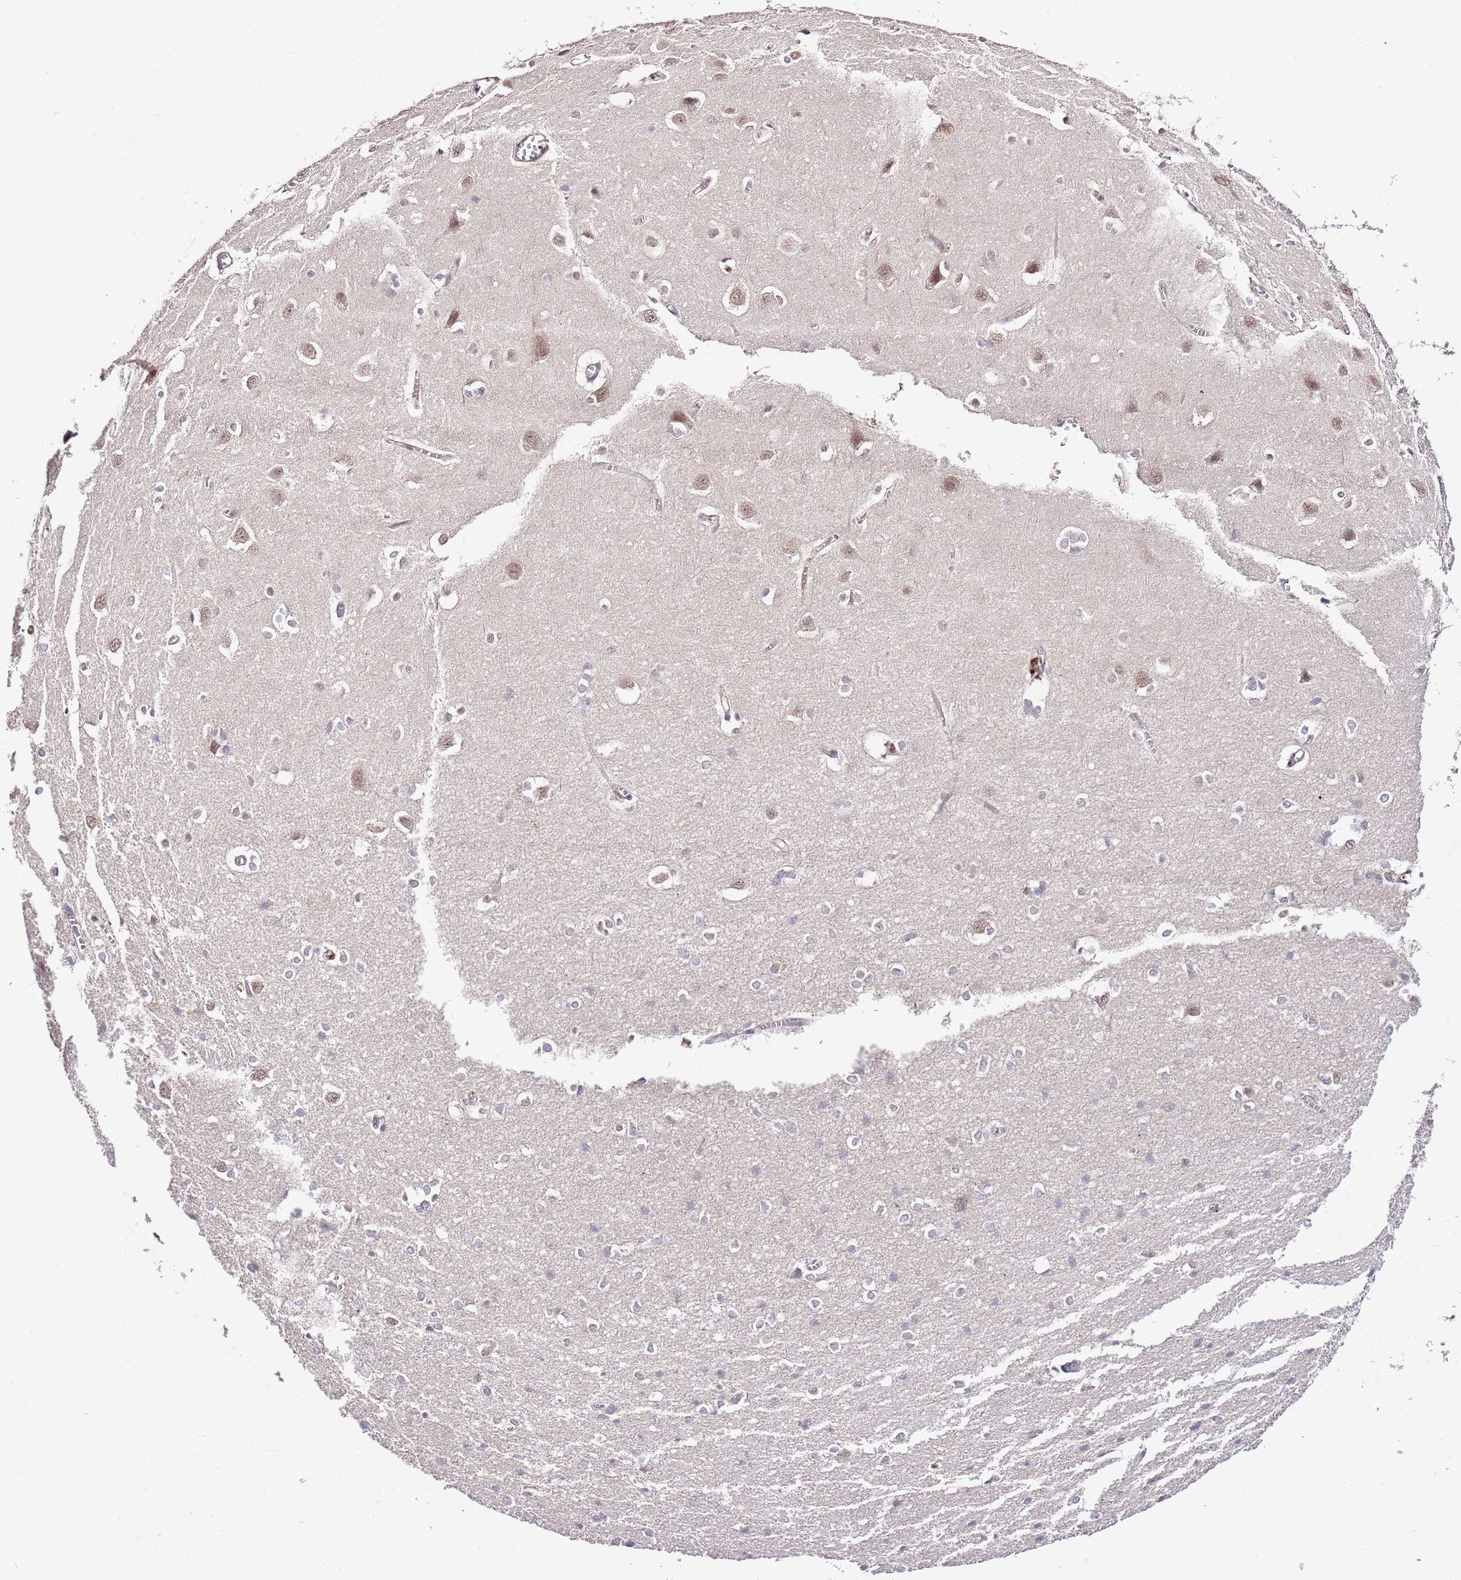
{"staining": {"intensity": "moderate", "quantity": ">75%", "location": "cytoplasmic/membranous"}, "tissue": "cerebral cortex", "cell_type": "Endothelial cells", "image_type": "normal", "snomed": [{"axis": "morphology", "description": "Normal tissue, NOS"}, {"axis": "topography", "description": "Cerebral cortex"}], "caption": "The photomicrograph demonstrates a brown stain indicating the presence of a protein in the cytoplasmic/membranous of endothelial cells in cerebral cortex. The protein is shown in brown color, while the nuclei are stained blue.", "gene": "EFHD1", "patient": {"sex": "male", "age": 37}}